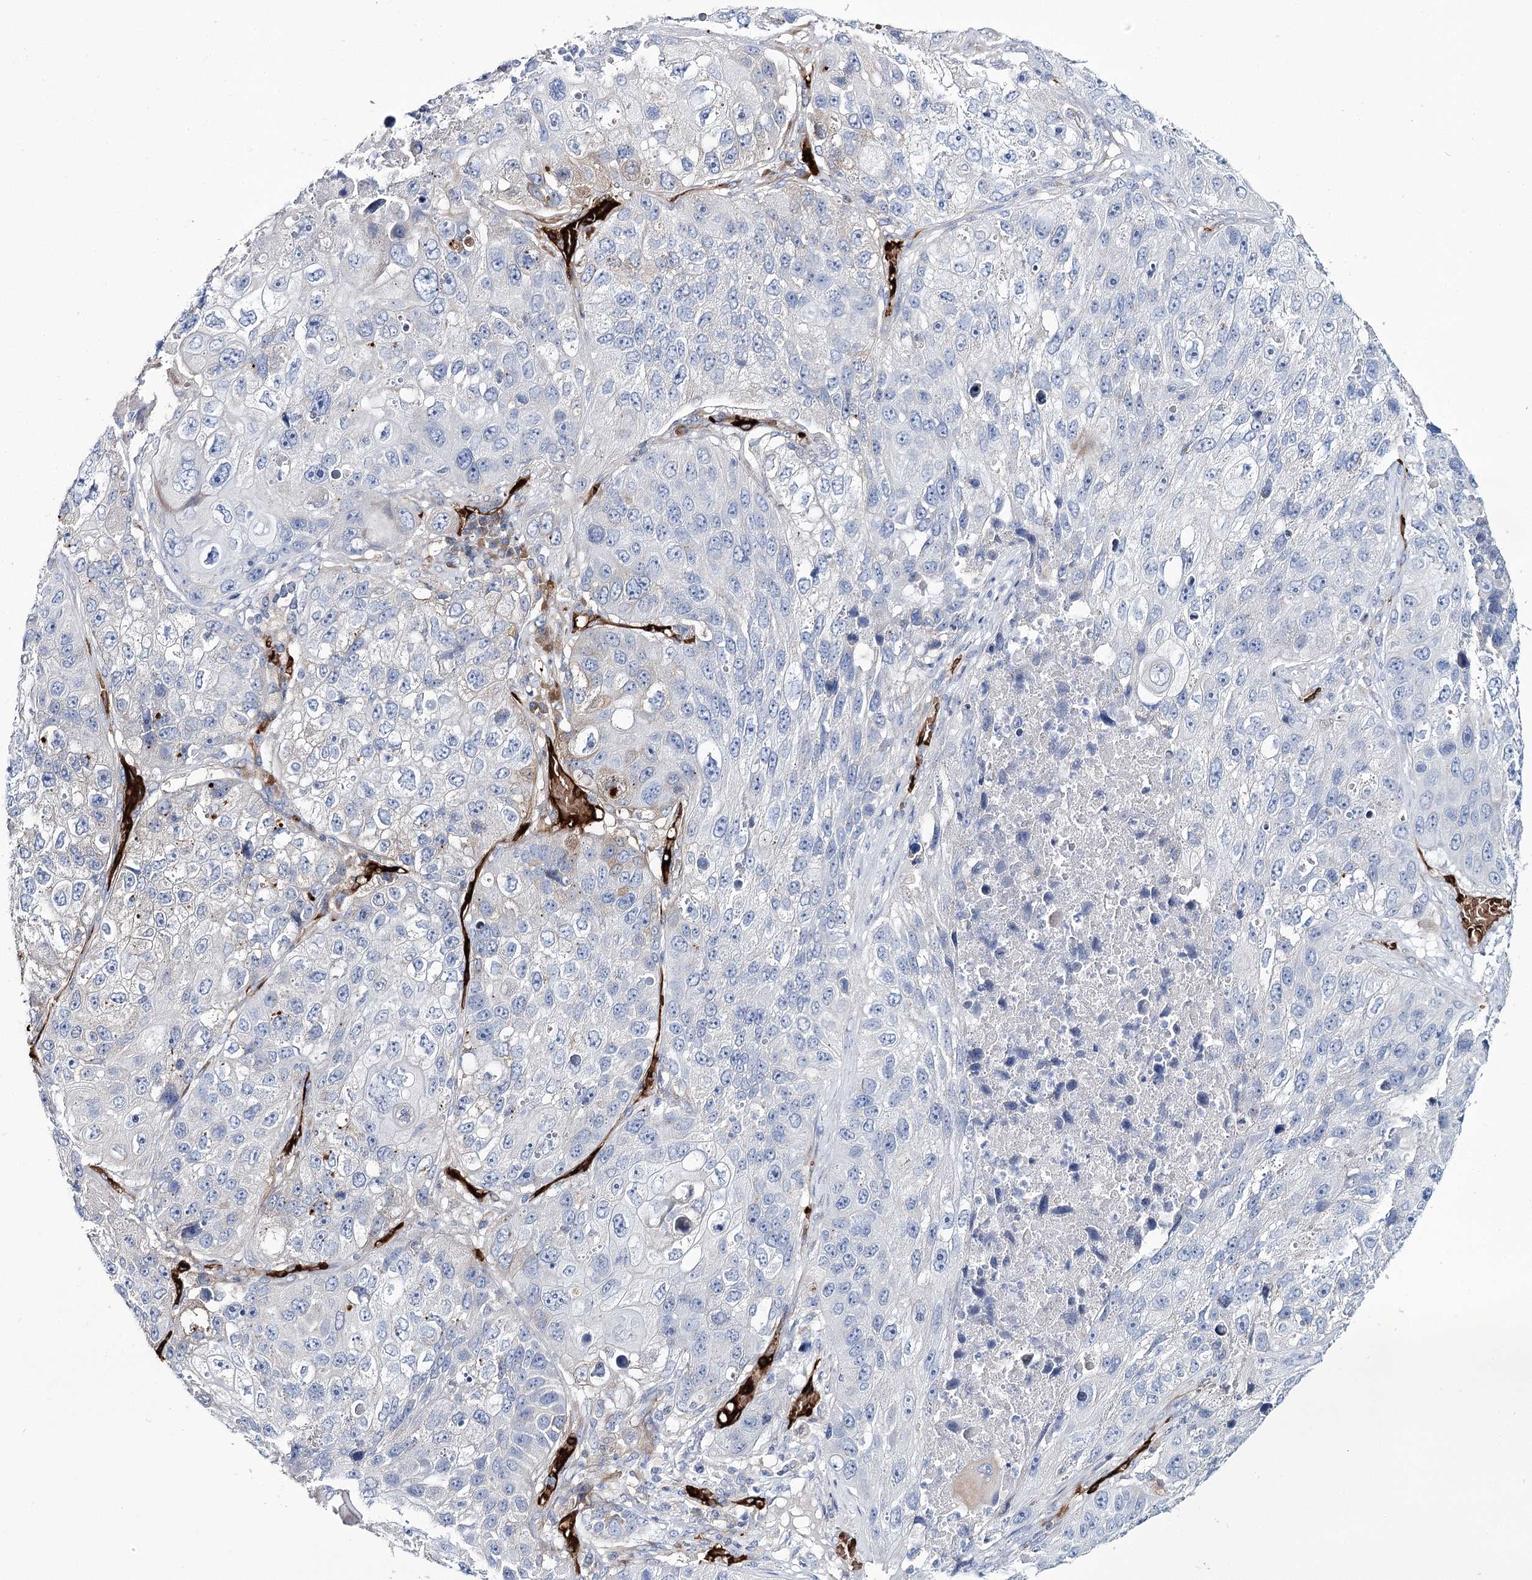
{"staining": {"intensity": "negative", "quantity": "none", "location": "none"}, "tissue": "lung cancer", "cell_type": "Tumor cells", "image_type": "cancer", "snomed": [{"axis": "morphology", "description": "Squamous cell carcinoma, NOS"}, {"axis": "topography", "description": "Lung"}], "caption": "This is an IHC histopathology image of squamous cell carcinoma (lung). There is no staining in tumor cells.", "gene": "GBF1", "patient": {"sex": "male", "age": 61}}